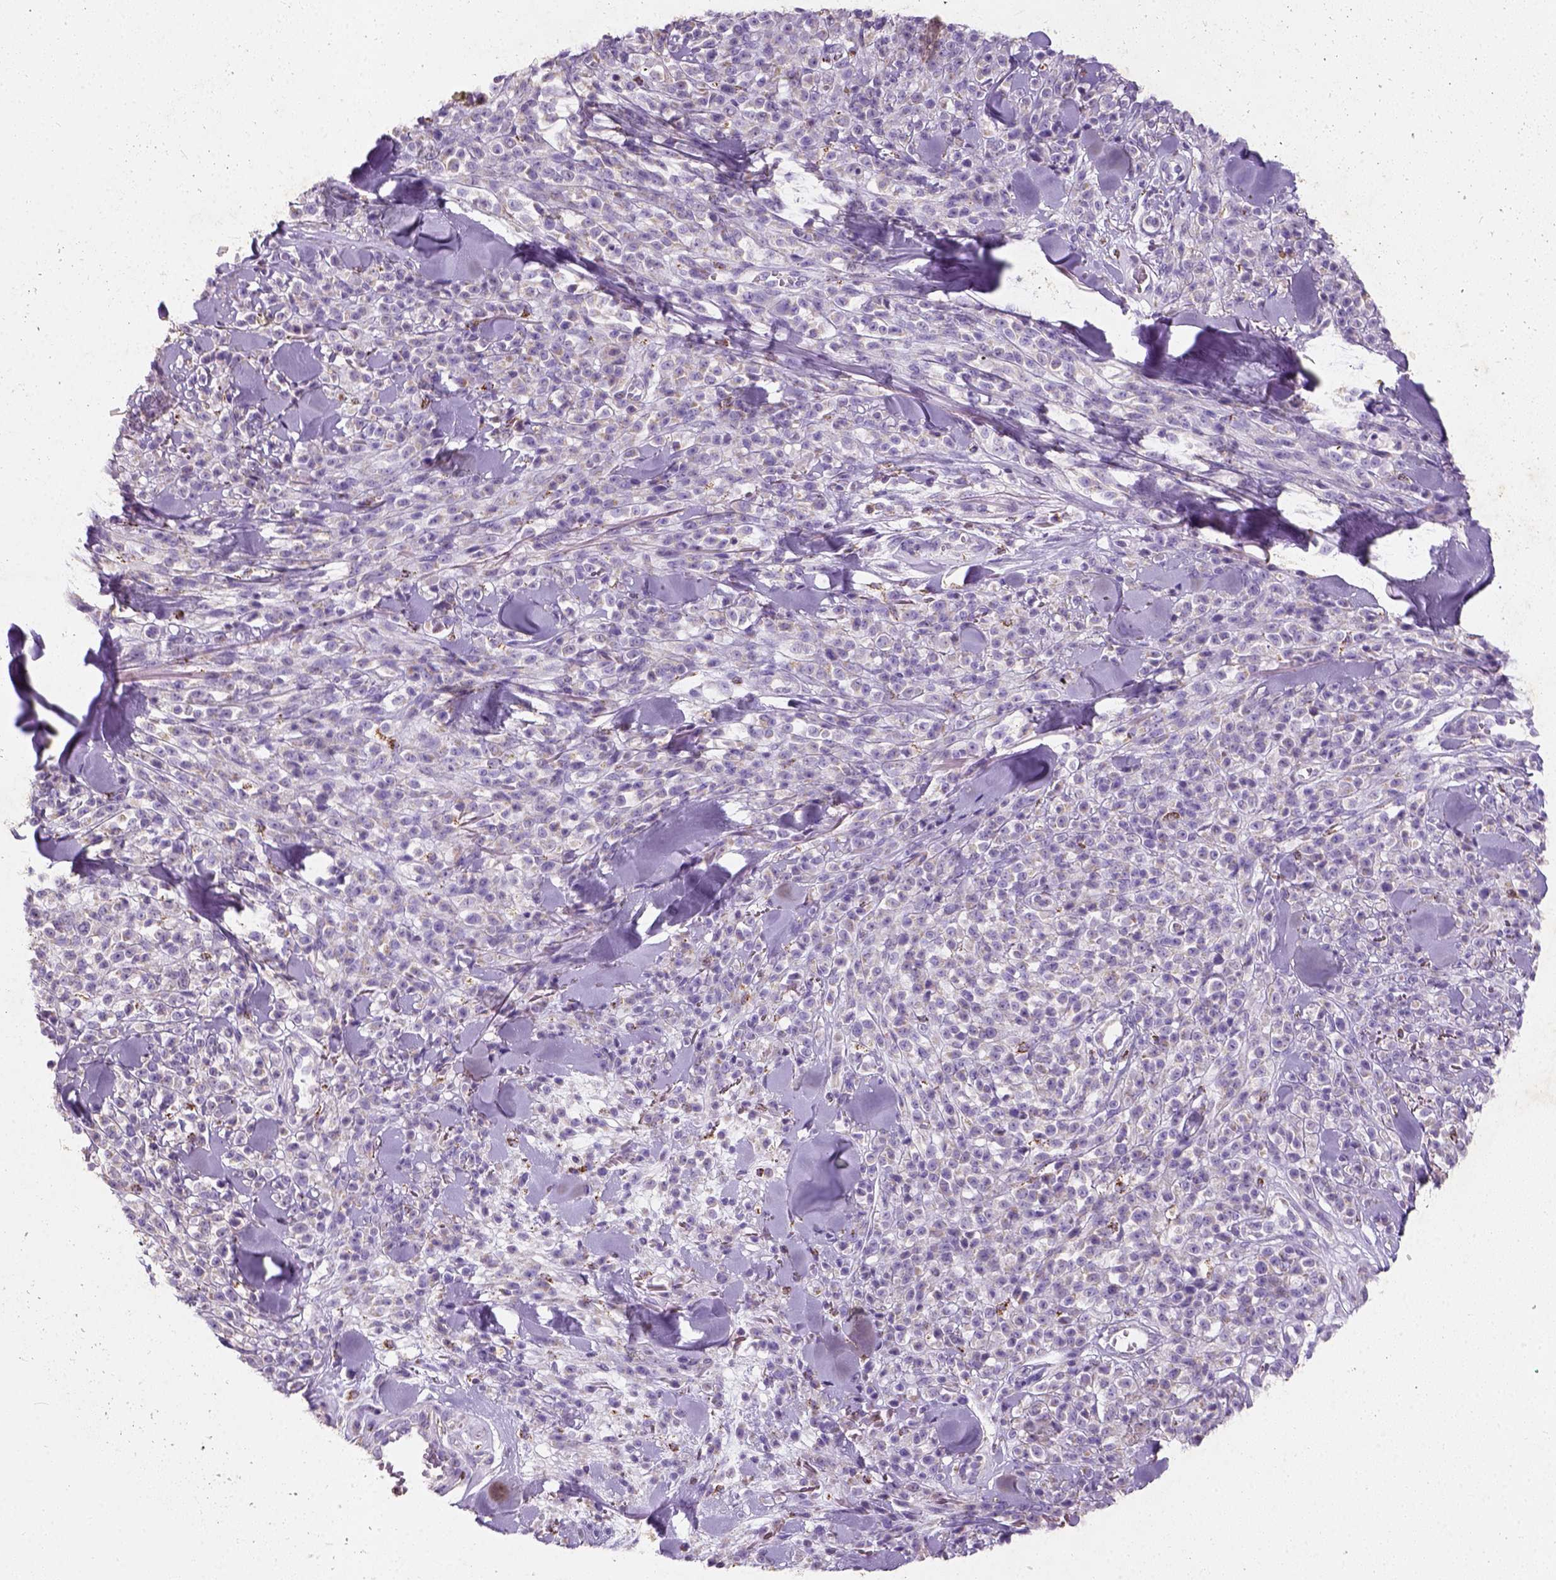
{"staining": {"intensity": "negative", "quantity": "none", "location": "none"}, "tissue": "melanoma", "cell_type": "Tumor cells", "image_type": "cancer", "snomed": [{"axis": "morphology", "description": "Malignant melanoma, NOS"}, {"axis": "topography", "description": "Skin"}, {"axis": "topography", "description": "Skin of trunk"}], "caption": "Immunohistochemistry (IHC) image of malignant melanoma stained for a protein (brown), which displays no positivity in tumor cells. (DAB (3,3'-diaminobenzidine) IHC with hematoxylin counter stain).", "gene": "CHODL", "patient": {"sex": "male", "age": 74}}